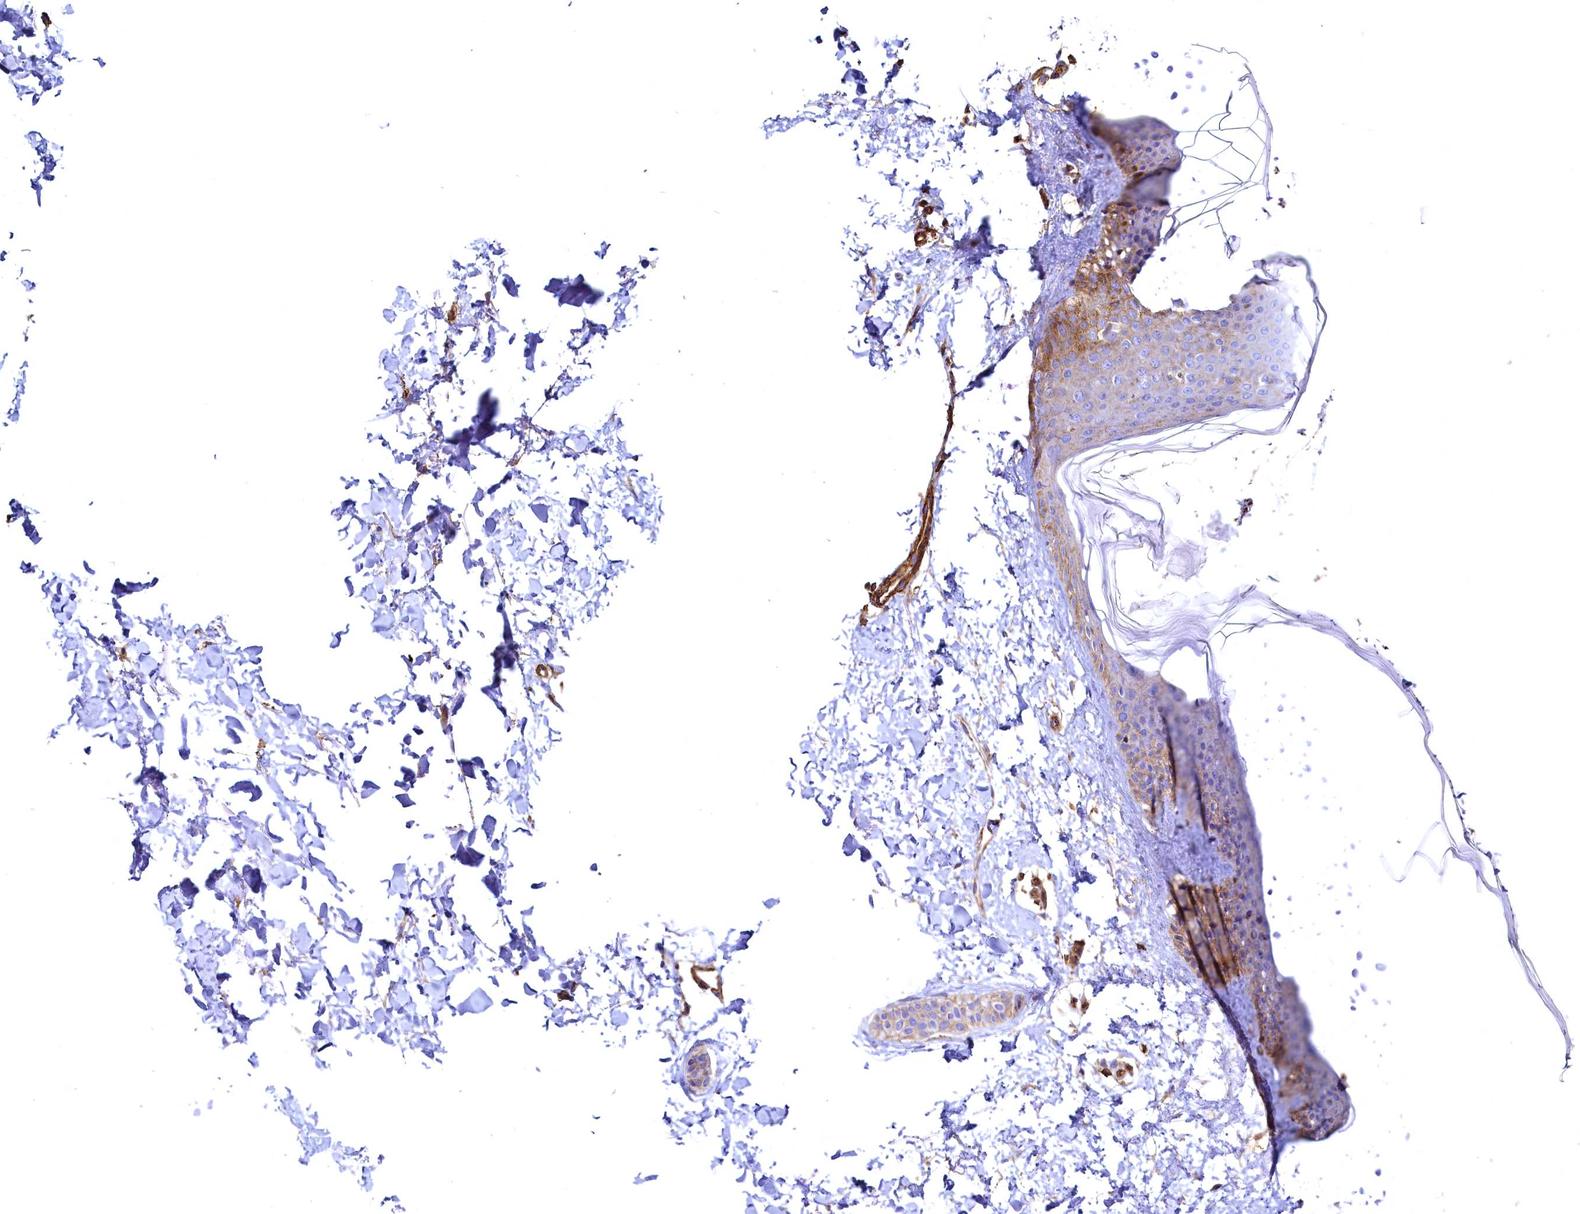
{"staining": {"intensity": "weak", "quantity": ">75%", "location": "cytoplasmic/membranous"}, "tissue": "skin", "cell_type": "Fibroblasts", "image_type": "normal", "snomed": [{"axis": "morphology", "description": "Normal tissue, NOS"}, {"axis": "topography", "description": "Skin"}], "caption": "Approximately >75% of fibroblasts in normal skin show weak cytoplasmic/membranous protein positivity as visualized by brown immunohistochemical staining.", "gene": "THBS1", "patient": {"sex": "female", "age": 58}}